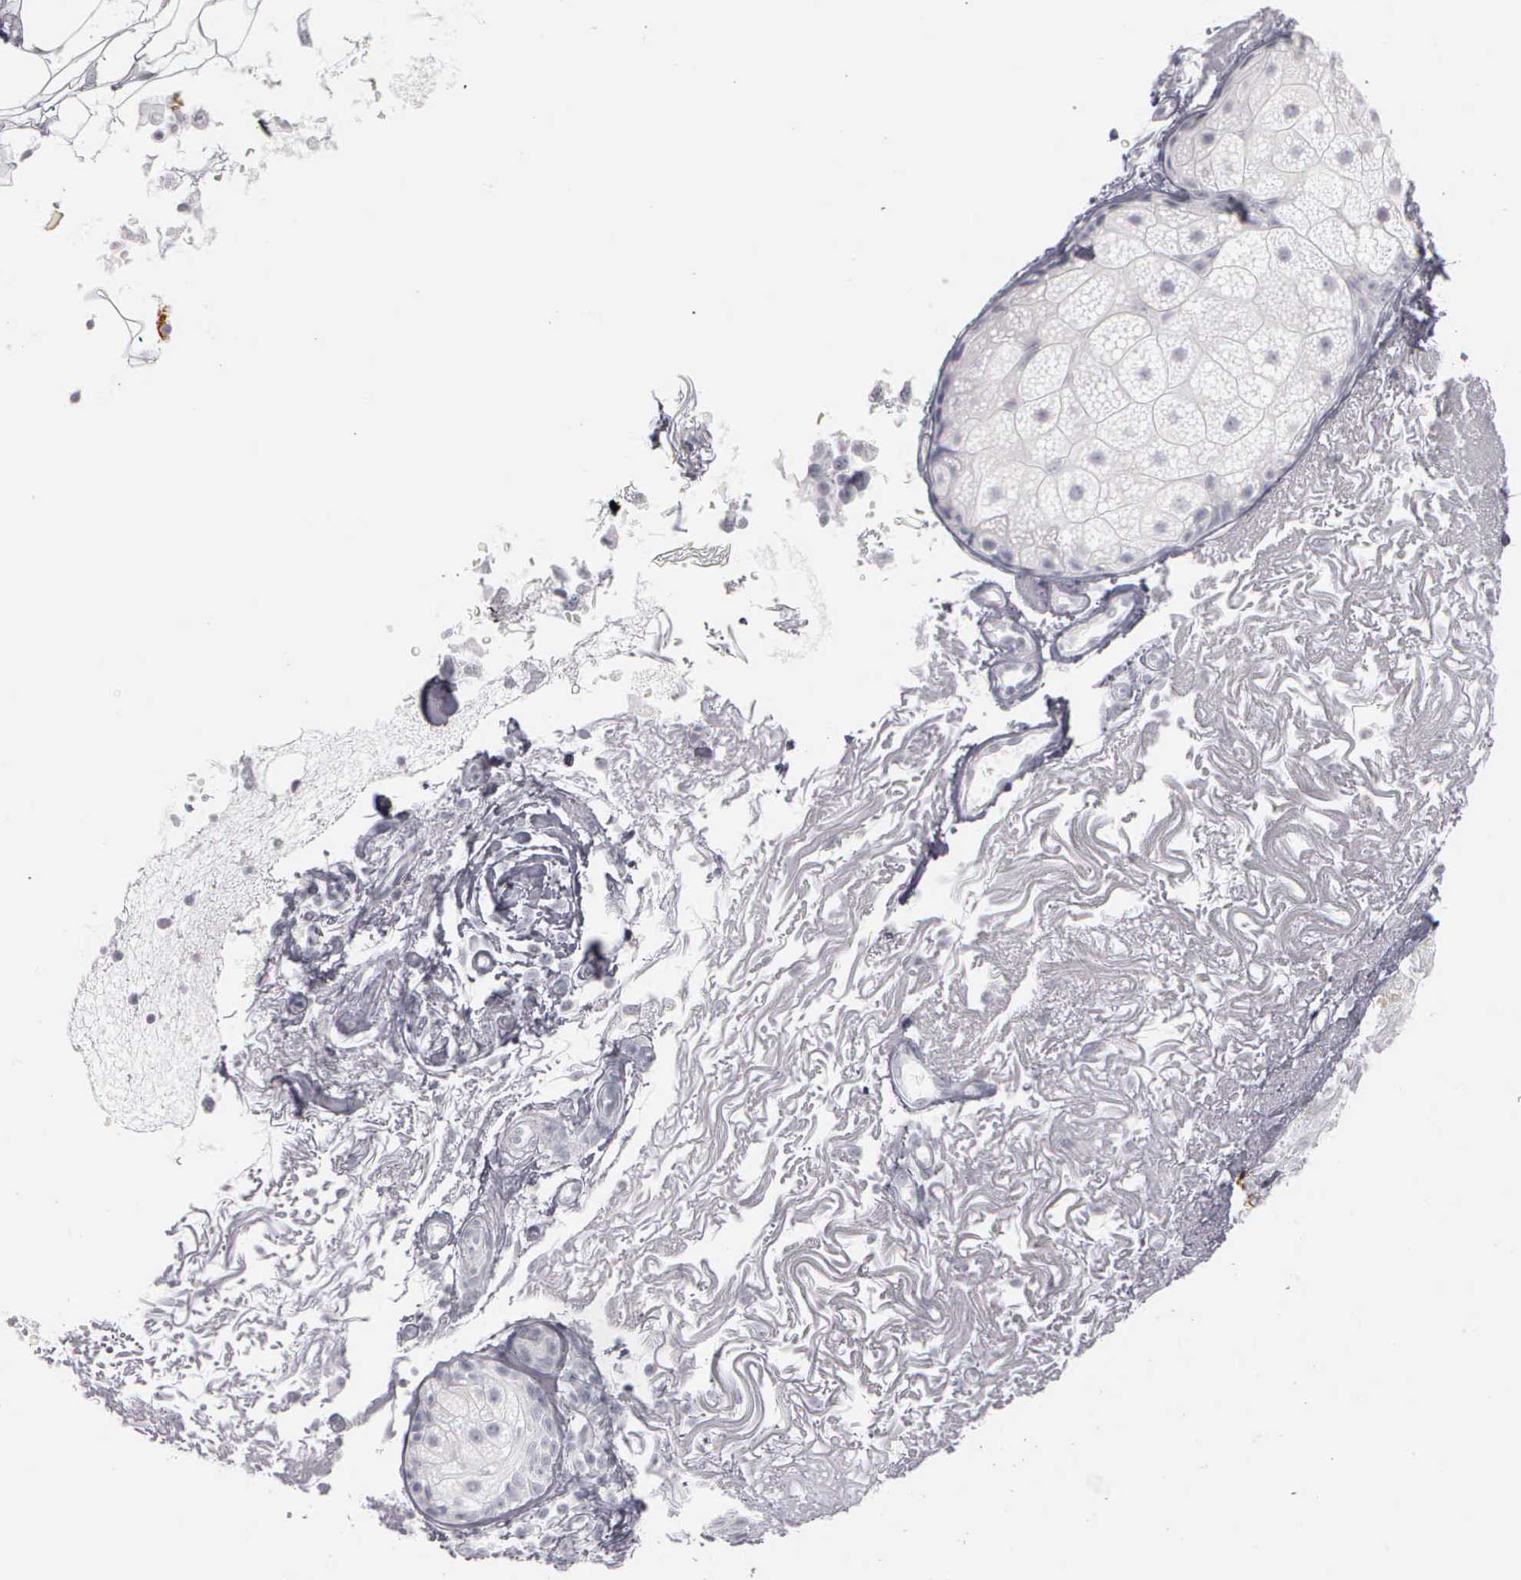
{"staining": {"intensity": "negative", "quantity": "none", "location": "none"}, "tissue": "skin", "cell_type": "Fibroblasts", "image_type": "normal", "snomed": [{"axis": "morphology", "description": "Normal tissue, NOS"}, {"axis": "topography", "description": "Skin"}], "caption": "Histopathology image shows no protein staining in fibroblasts of benign skin. (DAB (3,3'-diaminobenzidine) IHC with hematoxylin counter stain).", "gene": "NKX2", "patient": {"sex": "female", "age": 90}}